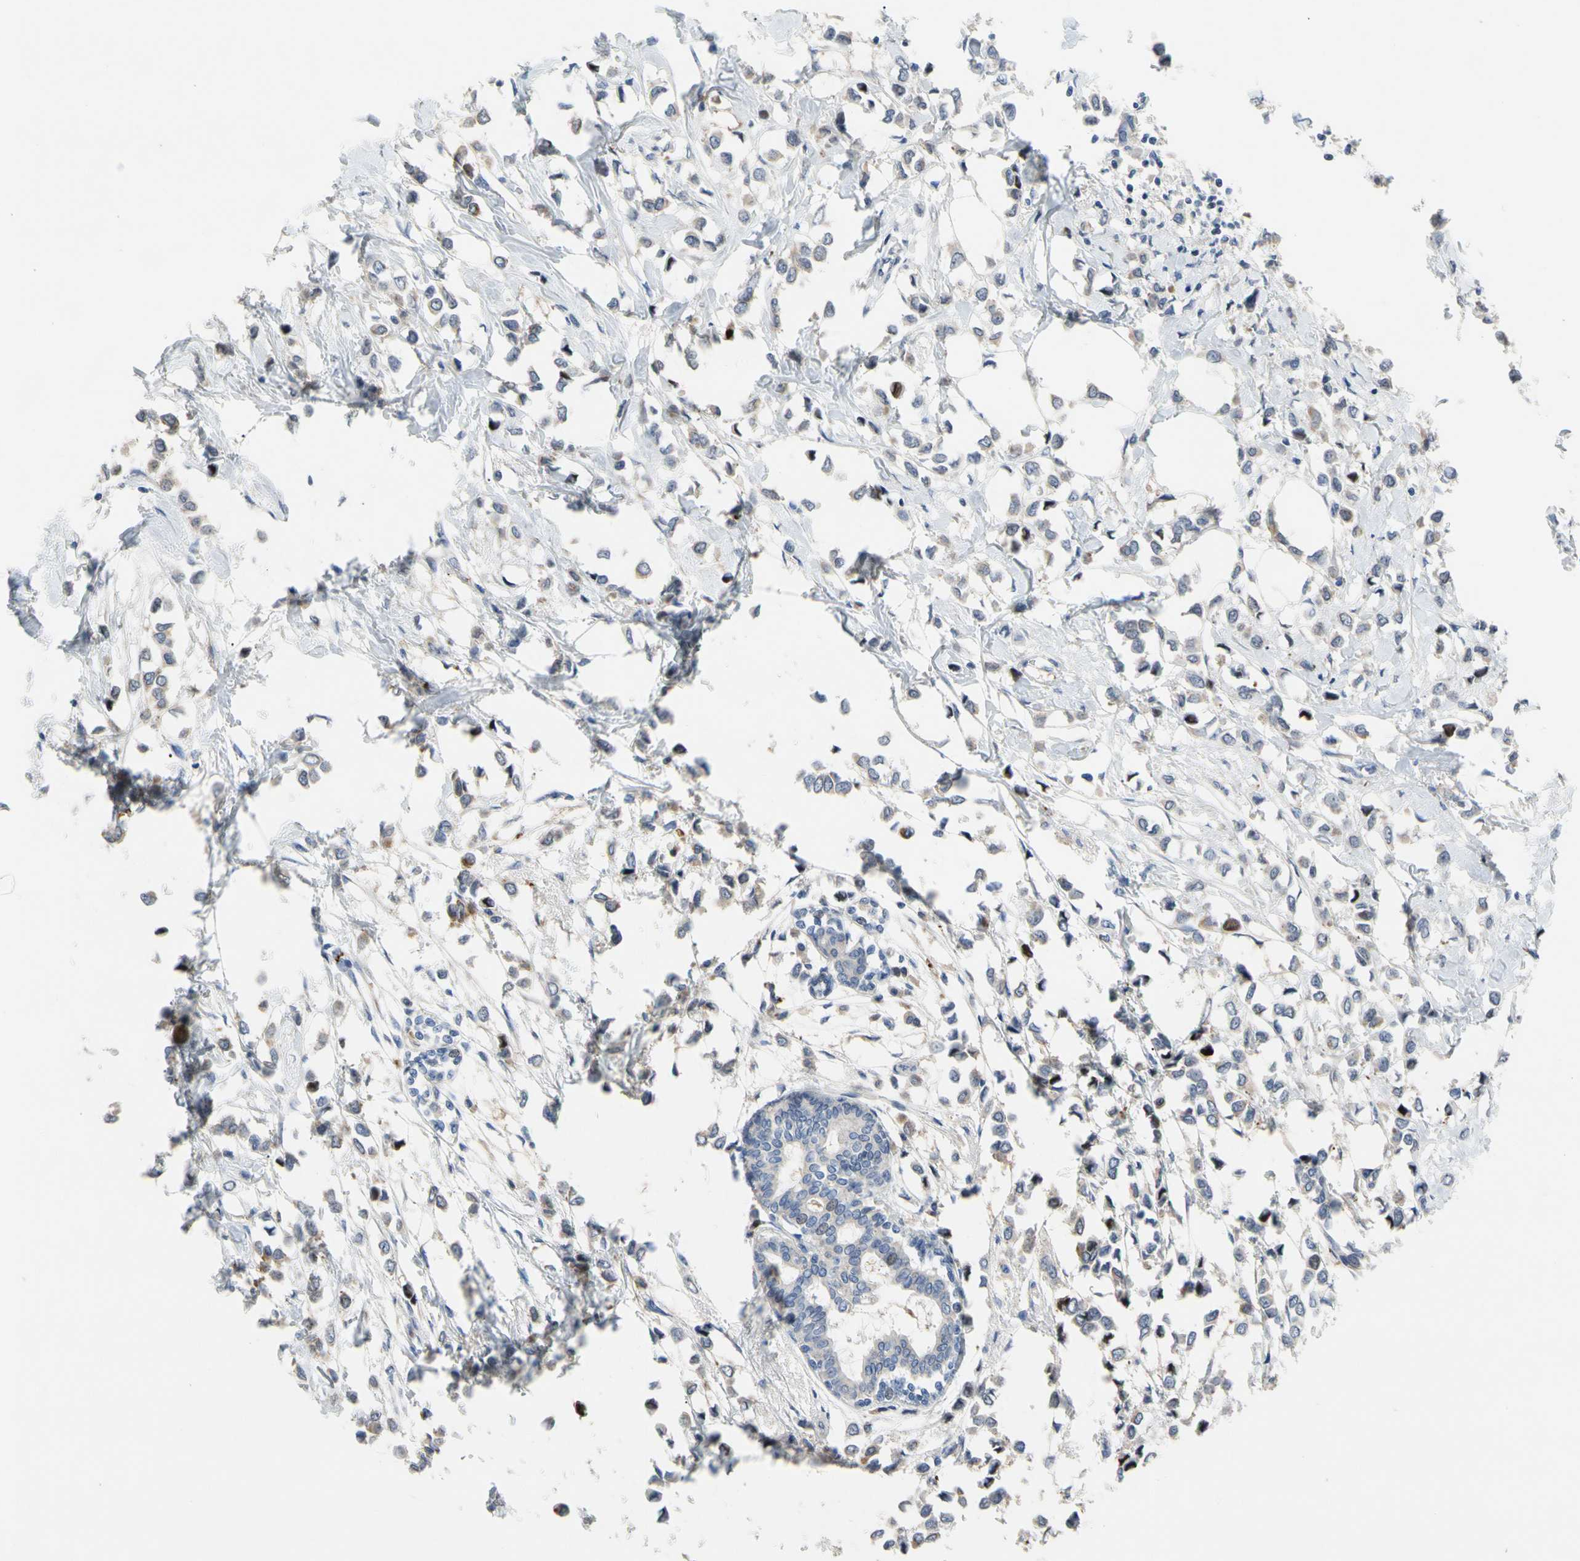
{"staining": {"intensity": "weak", "quantity": "25%-75%", "location": "cytoplasmic/membranous"}, "tissue": "breast cancer", "cell_type": "Tumor cells", "image_type": "cancer", "snomed": [{"axis": "morphology", "description": "Lobular carcinoma"}, {"axis": "topography", "description": "Breast"}], "caption": "Breast cancer (lobular carcinoma) stained for a protein displays weak cytoplasmic/membranous positivity in tumor cells.", "gene": "HMGCR", "patient": {"sex": "female", "age": 51}}